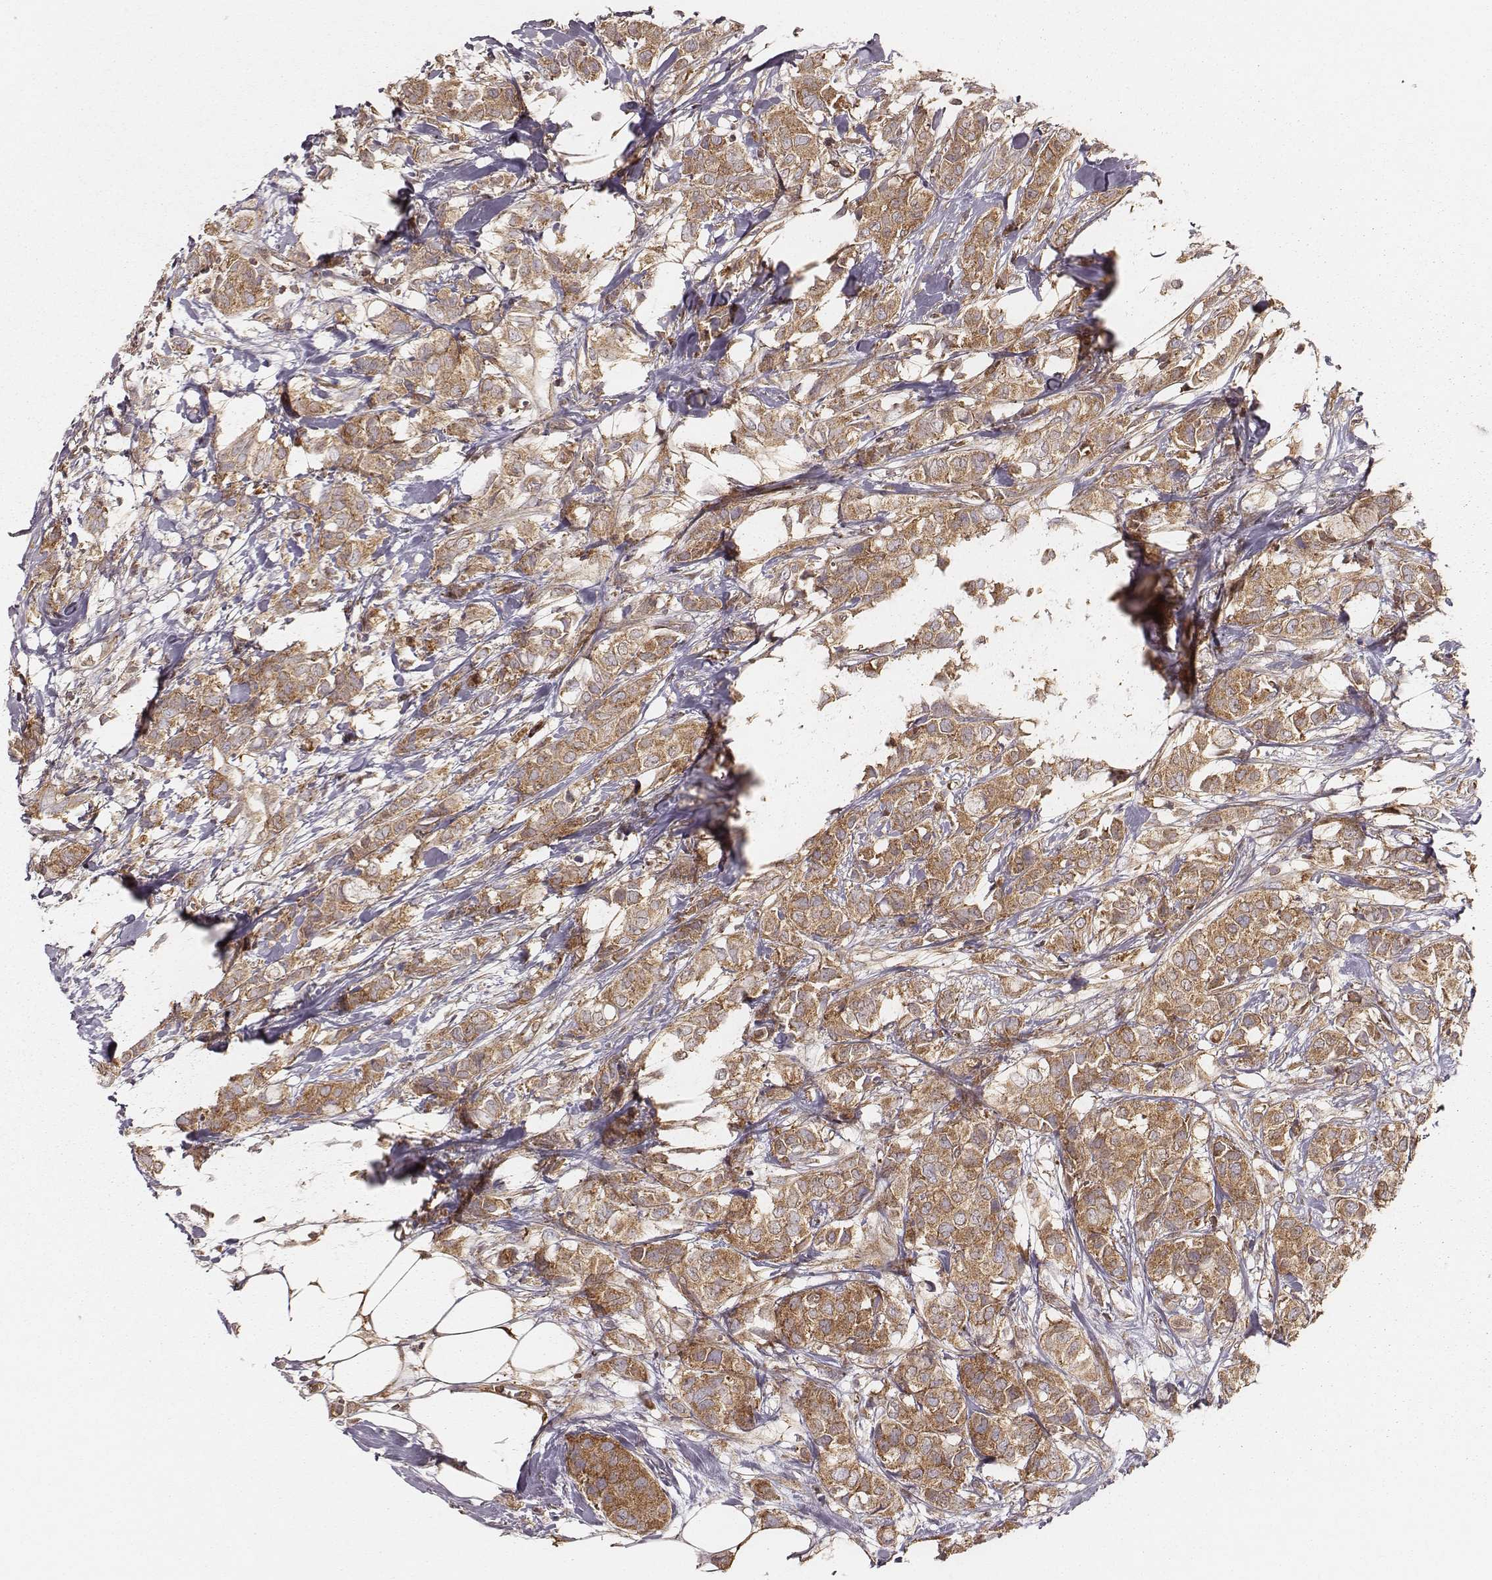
{"staining": {"intensity": "moderate", "quantity": ">75%", "location": "cytoplasmic/membranous"}, "tissue": "breast cancer", "cell_type": "Tumor cells", "image_type": "cancer", "snomed": [{"axis": "morphology", "description": "Duct carcinoma"}, {"axis": "topography", "description": "Breast"}], "caption": "Protein analysis of infiltrating ductal carcinoma (breast) tissue displays moderate cytoplasmic/membranous positivity in approximately >75% of tumor cells.", "gene": "CARS1", "patient": {"sex": "female", "age": 85}}